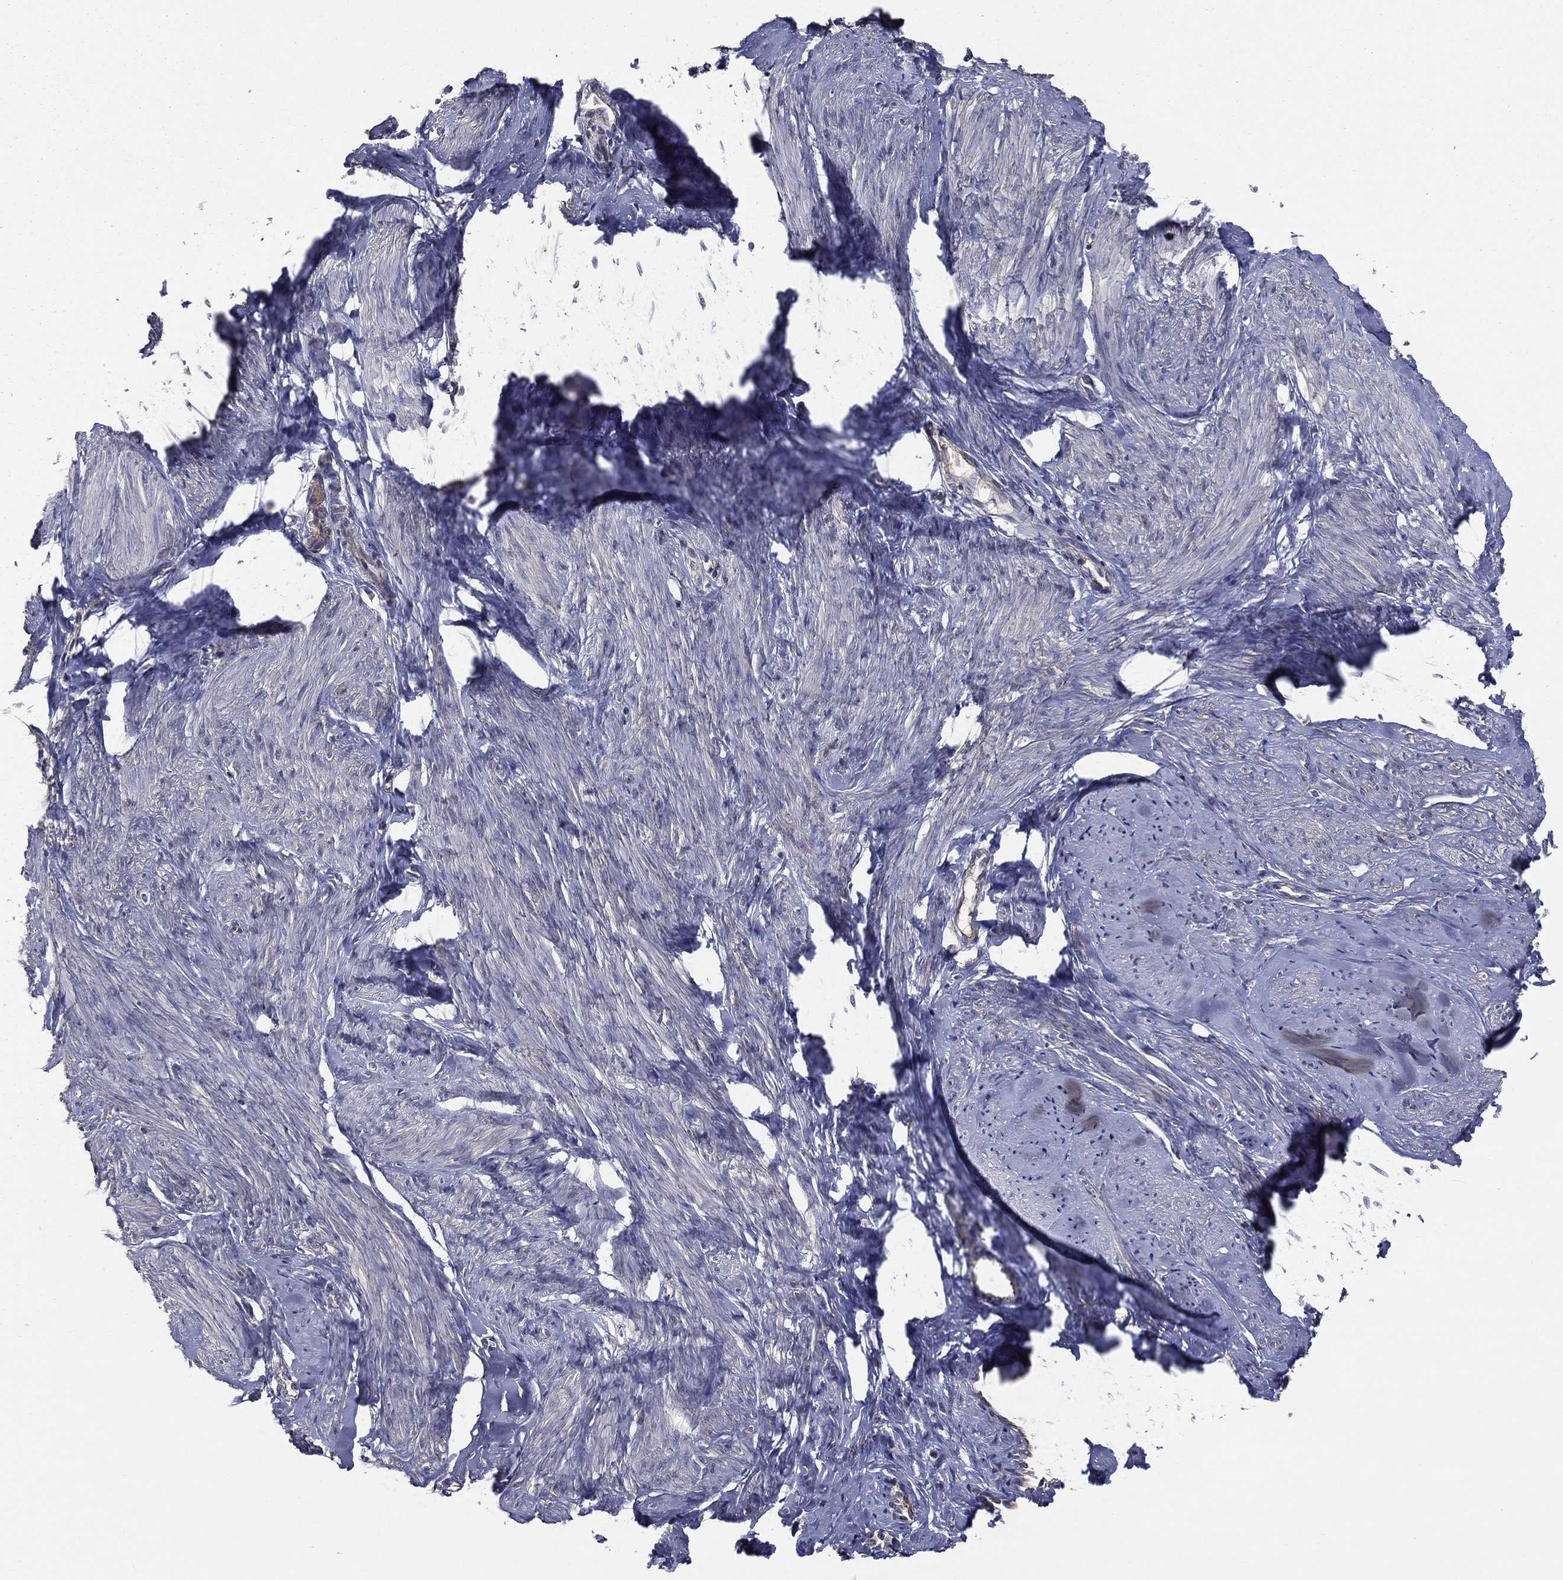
{"staining": {"intensity": "negative", "quantity": "none", "location": "none"}, "tissue": "smooth muscle", "cell_type": "Smooth muscle cells", "image_type": "normal", "snomed": [{"axis": "morphology", "description": "Normal tissue, NOS"}, {"axis": "topography", "description": "Smooth muscle"}], "caption": "Micrograph shows no protein expression in smooth muscle cells of normal smooth muscle.", "gene": "SARS1", "patient": {"sex": "female", "age": 48}}